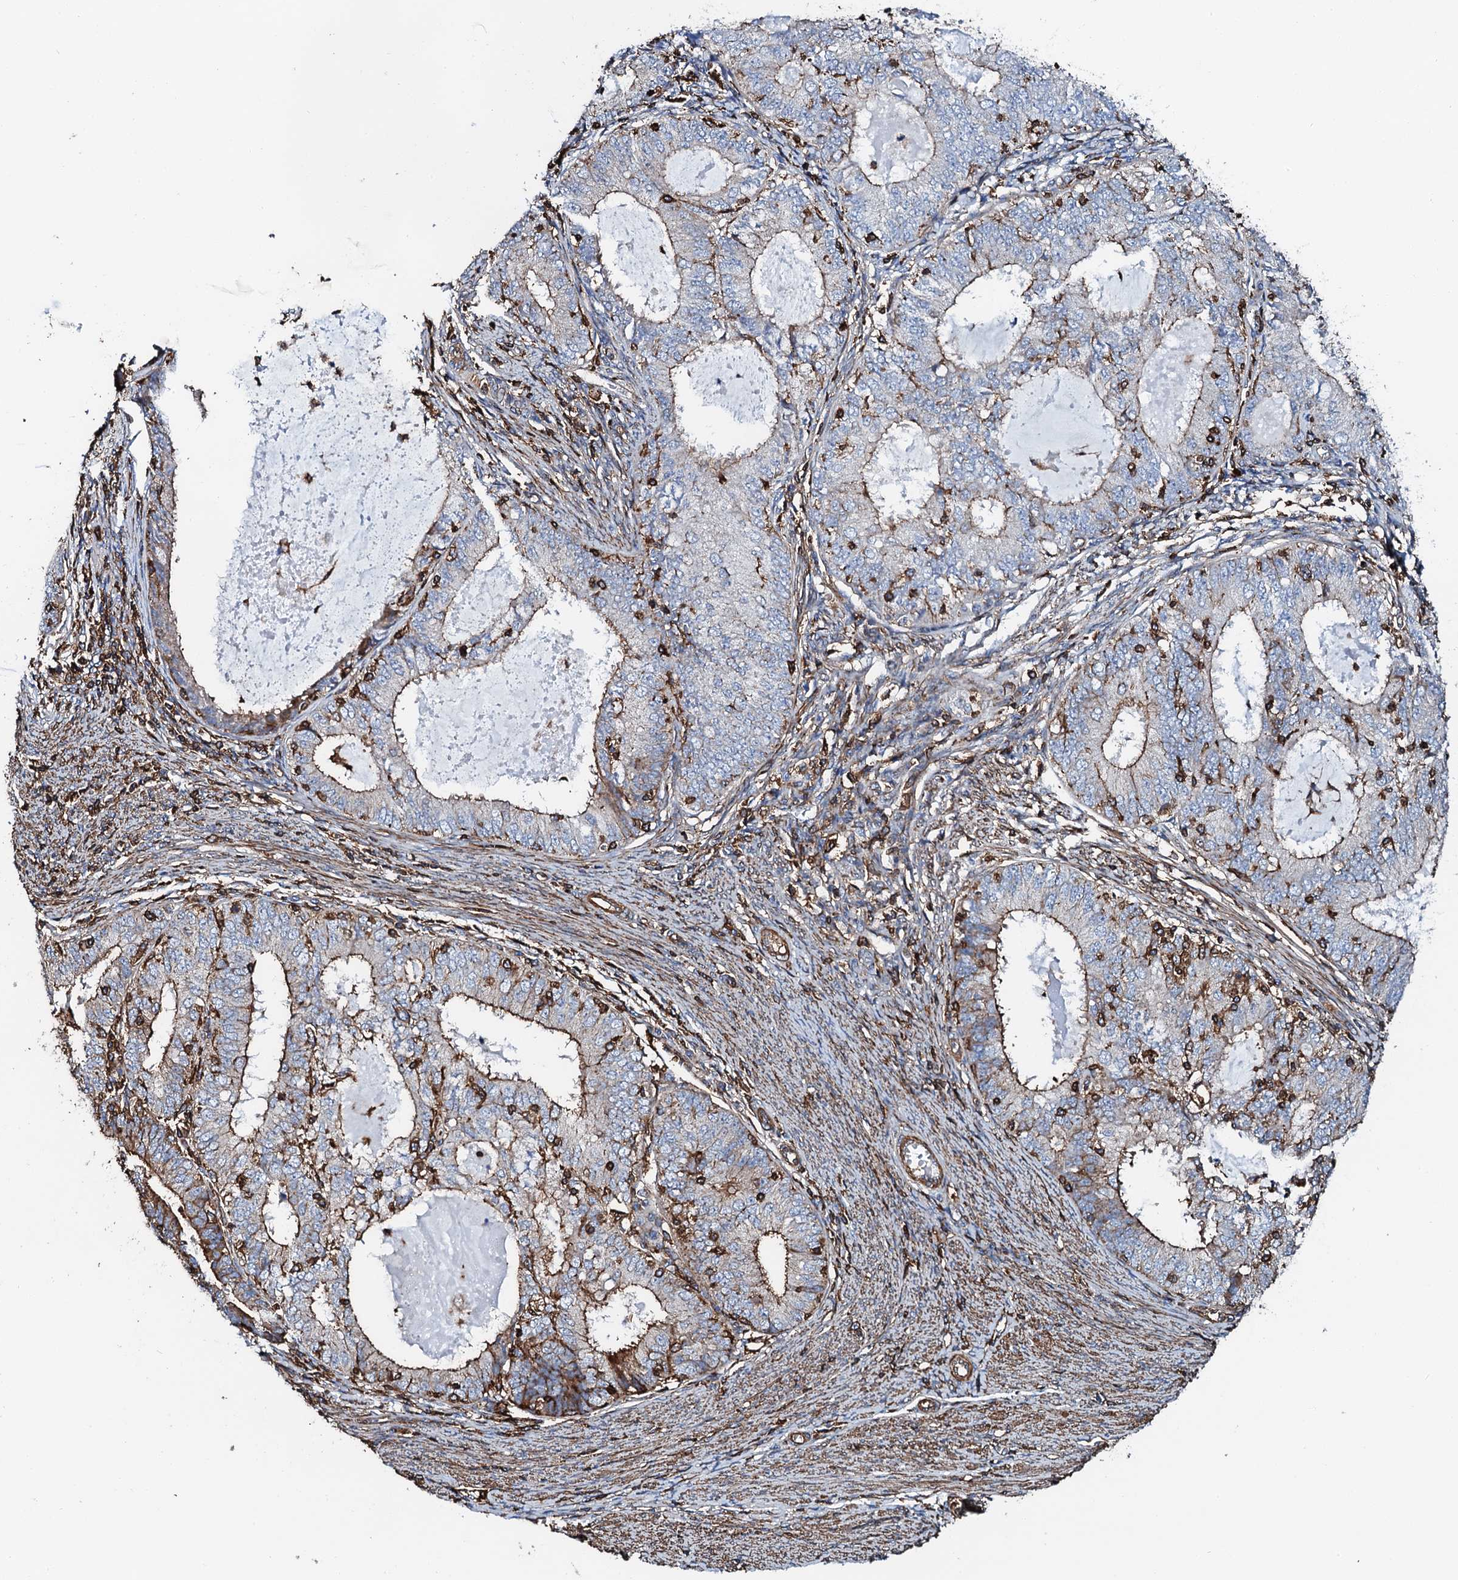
{"staining": {"intensity": "moderate", "quantity": "25%-75%", "location": "cytoplasmic/membranous"}, "tissue": "endometrial cancer", "cell_type": "Tumor cells", "image_type": "cancer", "snomed": [{"axis": "morphology", "description": "Adenocarcinoma, NOS"}, {"axis": "topography", "description": "Endometrium"}], "caption": "A brown stain labels moderate cytoplasmic/membranous expression of a protein in human adenocarcinoma (endometrial) tumor cells. (DAB (3,3'-diaminobenzidine) = brown stain, brightfield microscopy at high magnification).", "gene": "INTS10", "patient": {"sex": "female", "age": 57}}